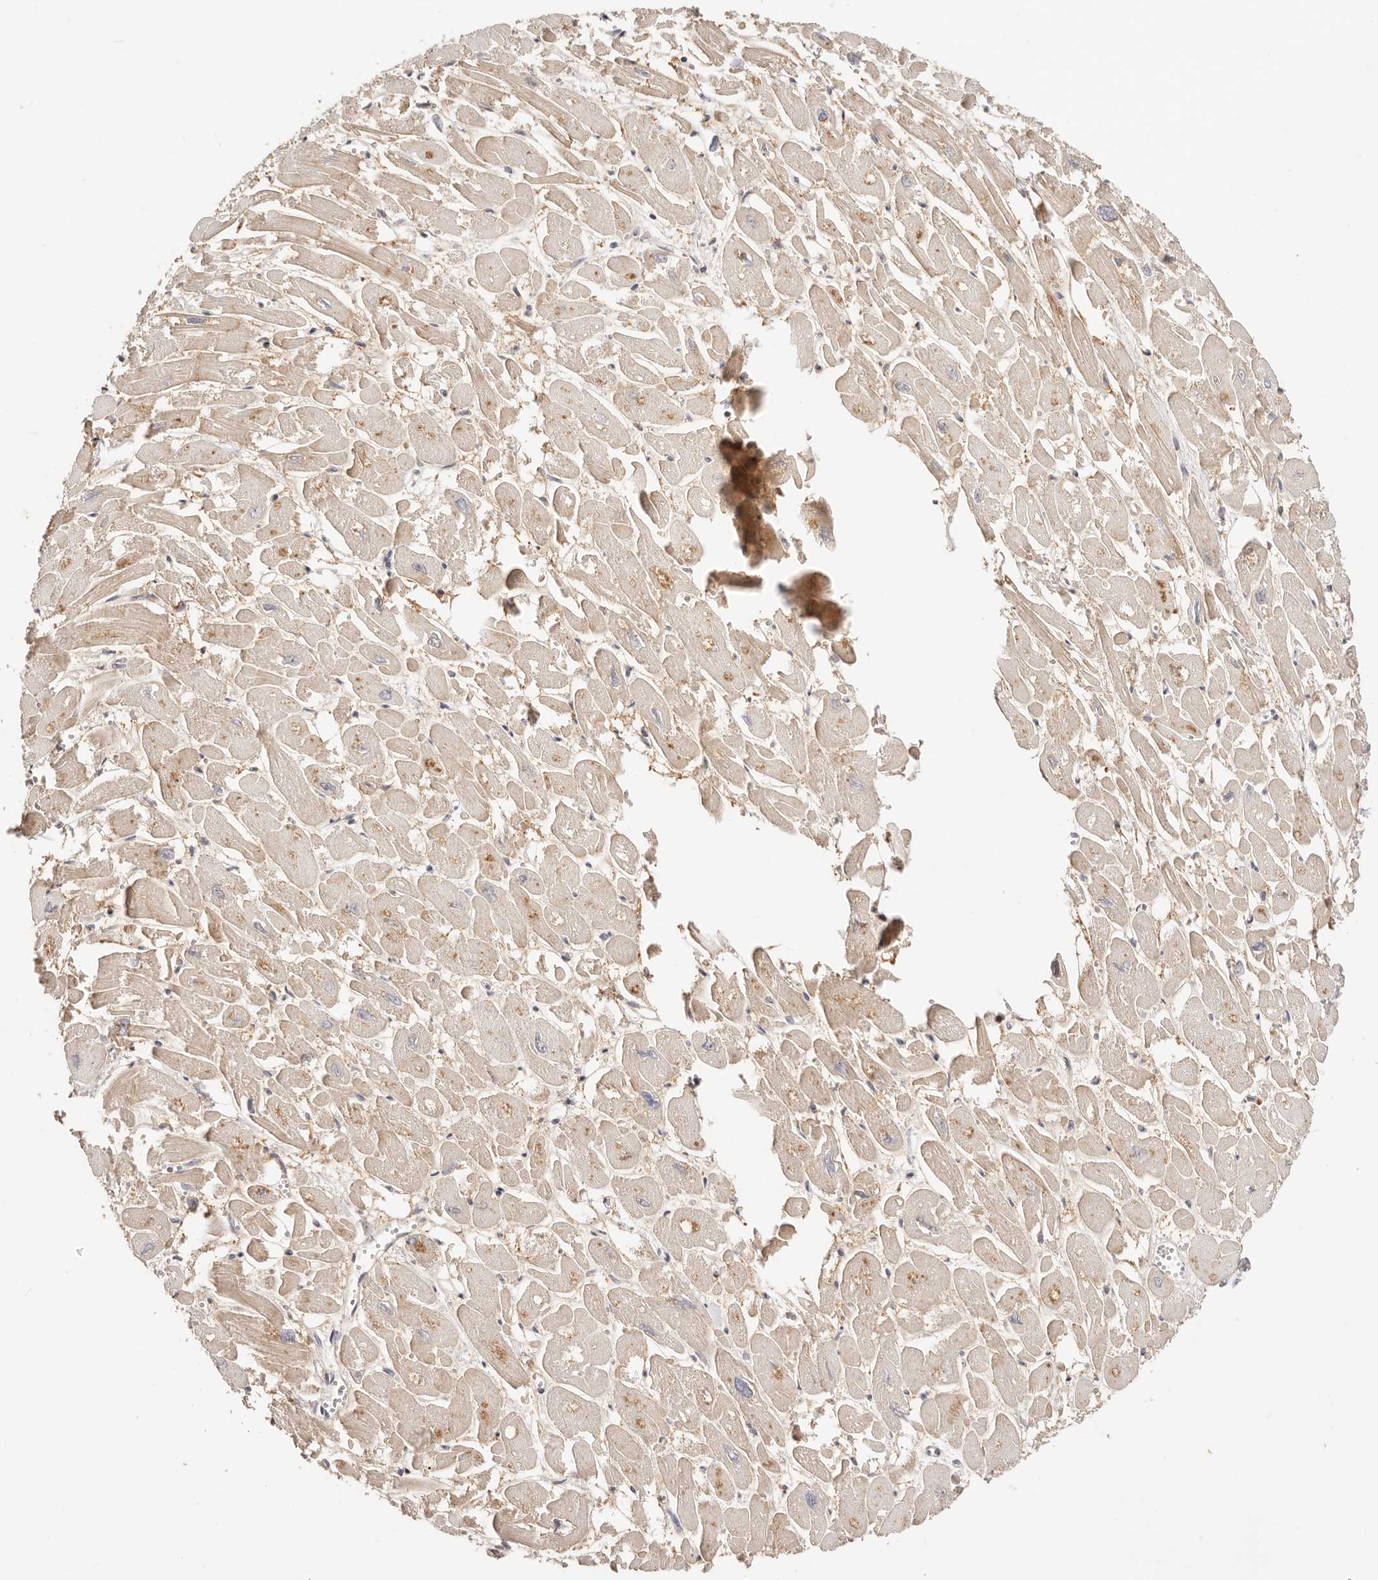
{"staining": {"intensity": "moderate", "quantity": "<25%", "location": "cytoplasmic/membranous"}, "tissue": "heart muscle", "cell_type": "Cardiomyocytes", "image_type": "normal", "snomed": [{"axis": "morphology", "description": "Normal tissue, NOS"}, {"axis": "topography", "description": "Heart"}], "caption": "Brown immunohistochemical staining in benign heart muscle displays moderate cytoplasmic/membranous positivity in approximately <25% of cardiomyocytes.", "gene": "CXADR", "patient": {"sex": "male", "age": 54}}